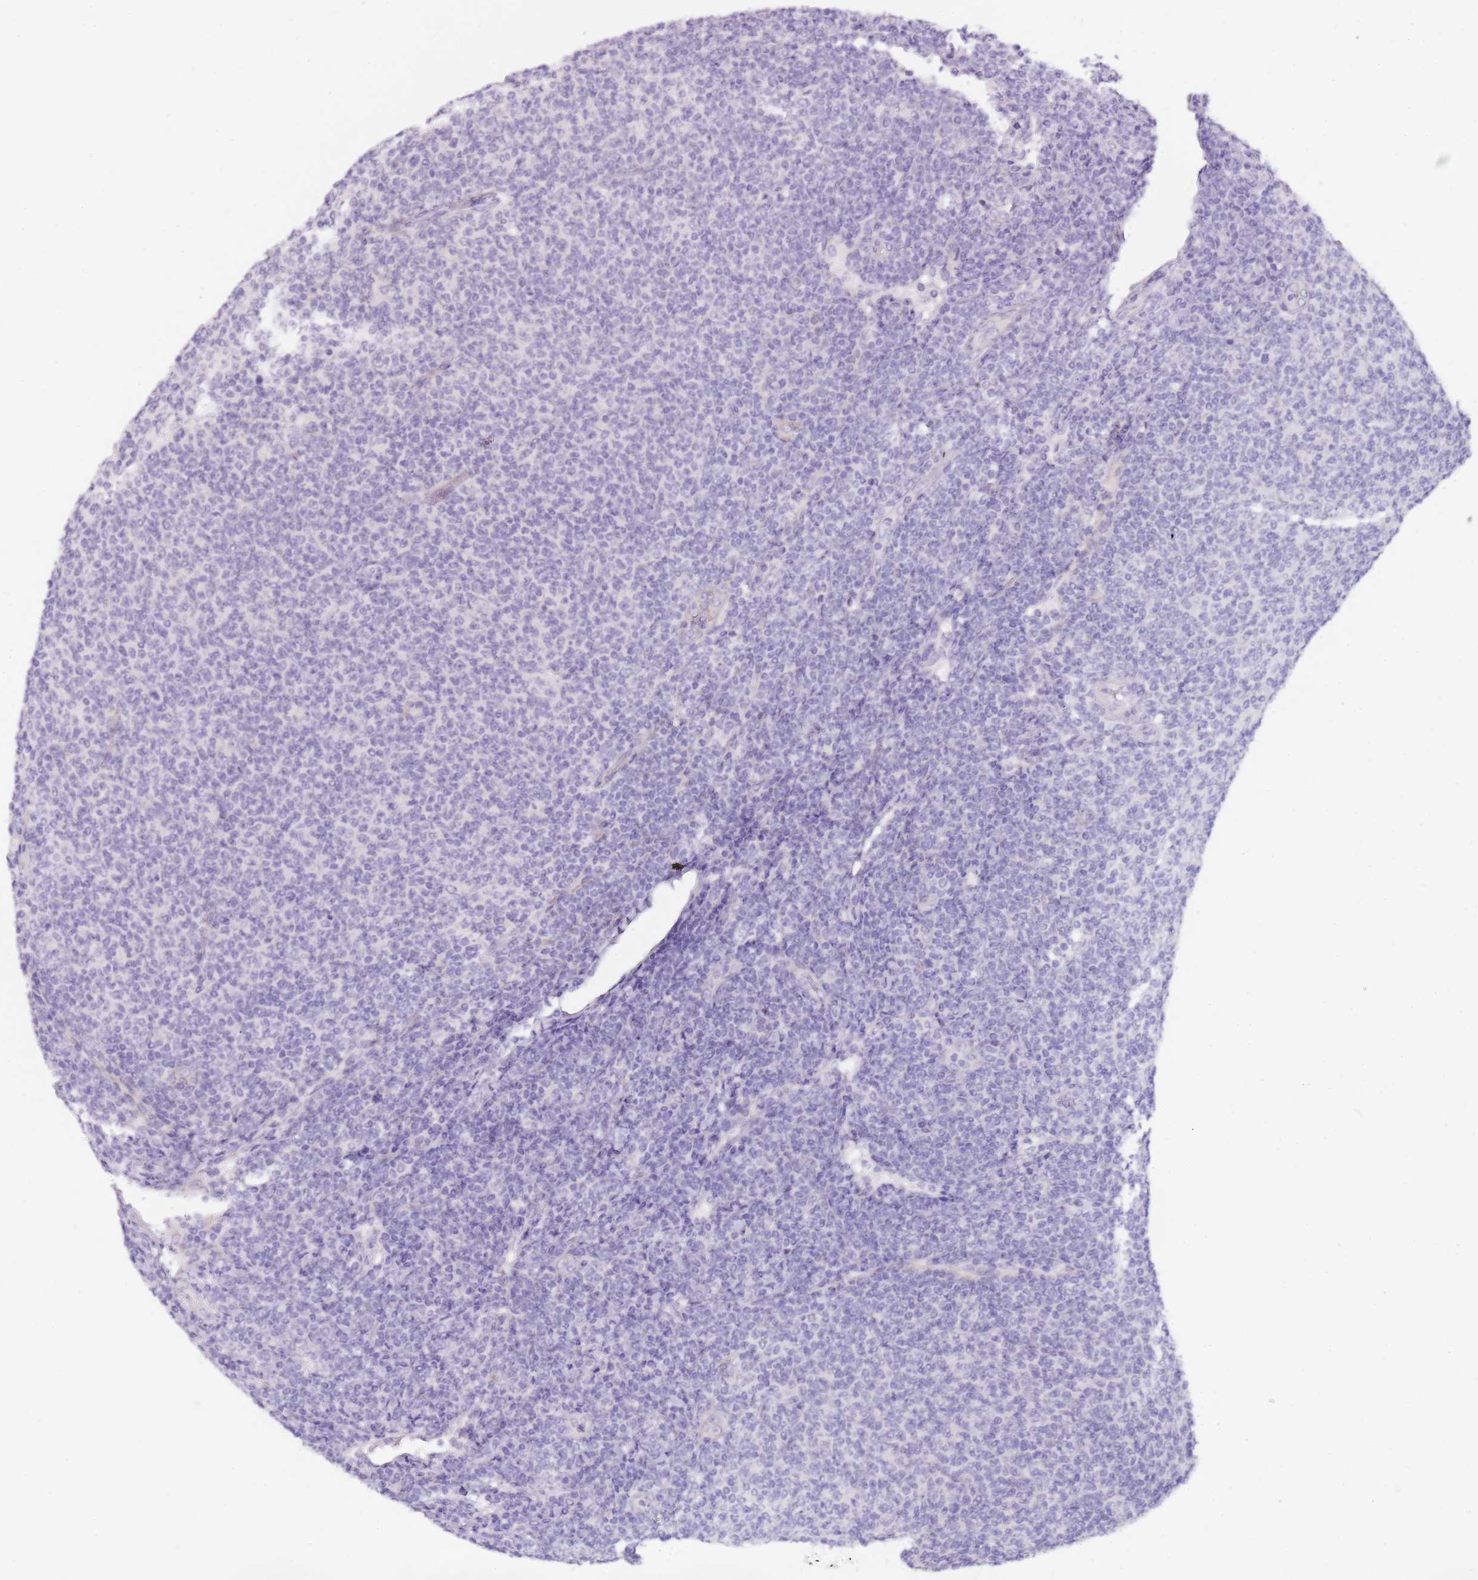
{"staining": {"intensity": "negative", "quantity": "none", "location": "none"}, "tissue": "lymphoma", "cell_type": "Tumor cells", "image_type": "cancer", "snomed": [{"axis": "morphology", "description": "Malignant lymphoma, non-Hodgkin's type, Low grade"}, {"axis": "topography", "description": "Lymph node"}], "caption": "High magnification brightfield microscopy of malignant lymphoma, non-Hodgkin's type (low-grade) stained with DAB (brown) and counterstained with hematoxylin (blue): tumor cells show no significant staining.", "gene": "NKX2-3", "patient": {"sex": "male", "age": 66}}